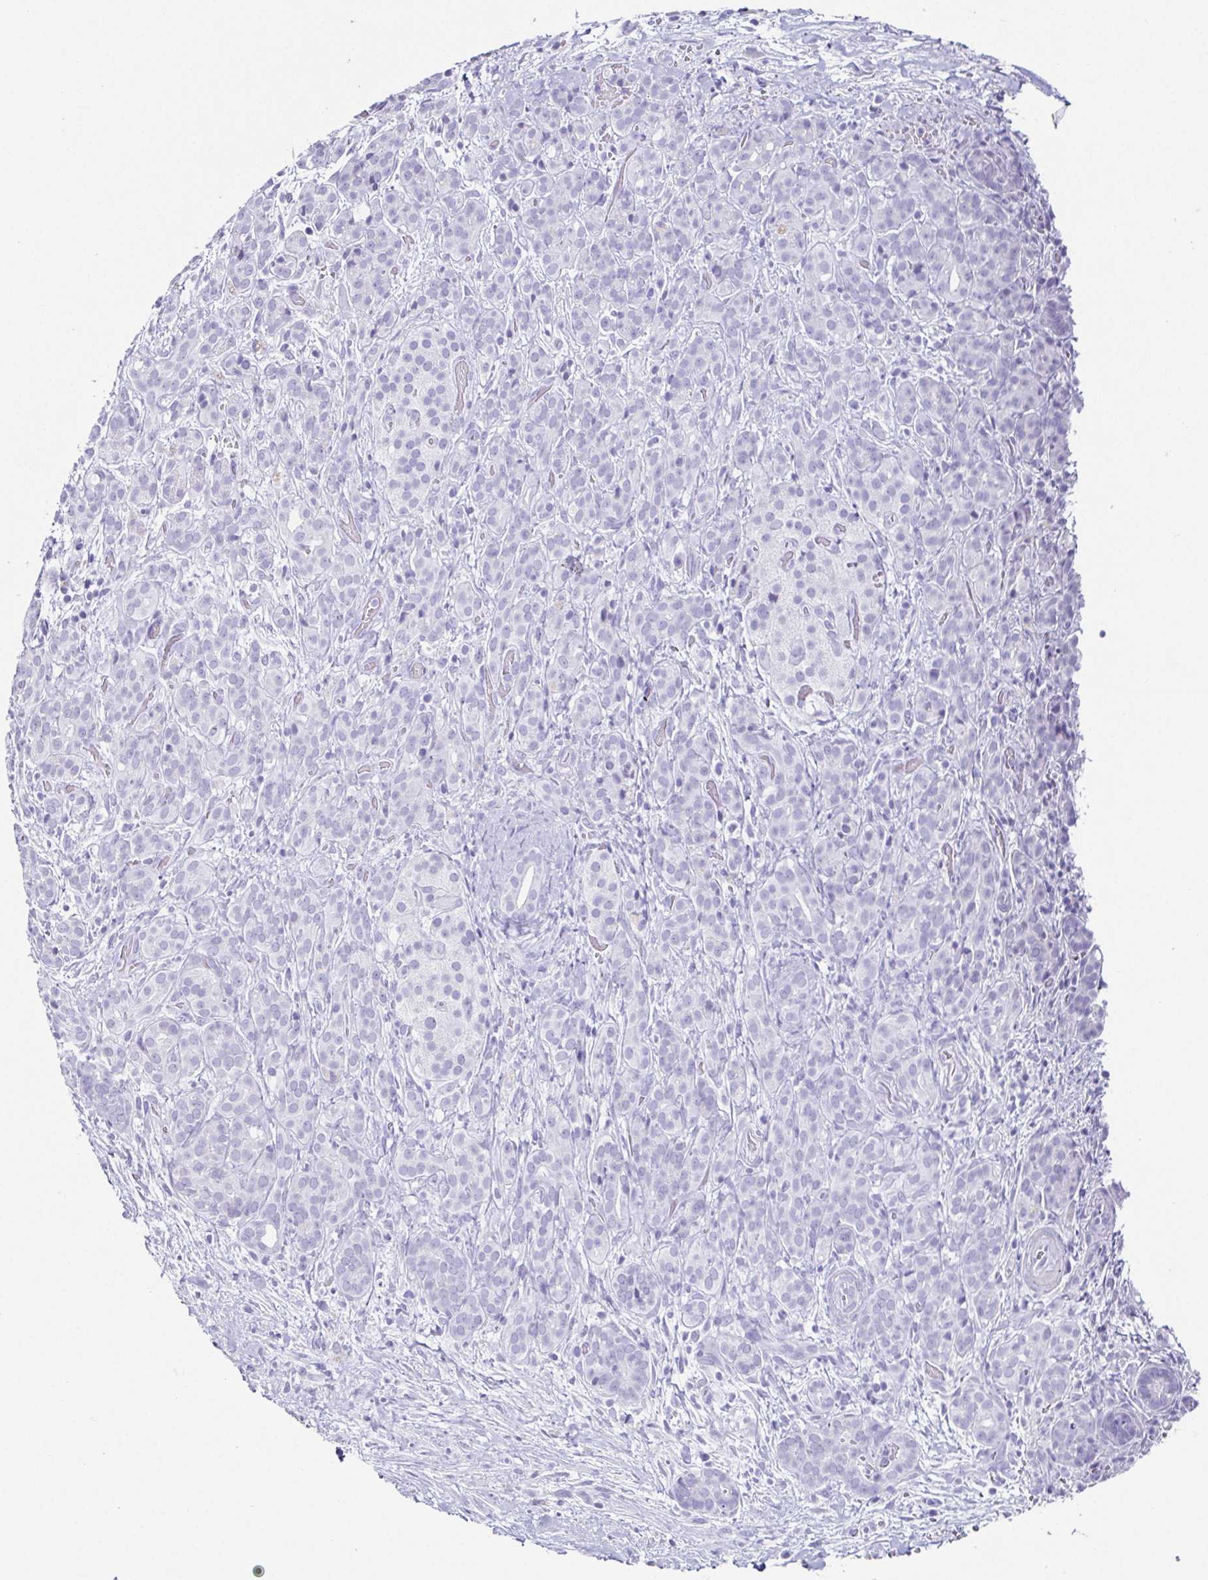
{"staining": {"intensity": "negative", "quantity": "none", "location": "none"}, "tissue": "pancreatic cancer", "cell_type": "Tumor cells", "image_type": "cancer", "snomed": [{"axis": "morphology", "description": "Adenocarcinoma, NOS"}, {"axis": "topography", "description": "Pancreas"}], "caption": "Immunohistochemical staining of adenocarcinoma (pancreatic) reveals no significant staining in tumor cells. (DAB (3,3'-diaminobenzidine) immunohistochemistry (IHC) with hematoxylin counter stain).", "gene": "ESX1", "patient": {"sex": "male", "age": 44}}